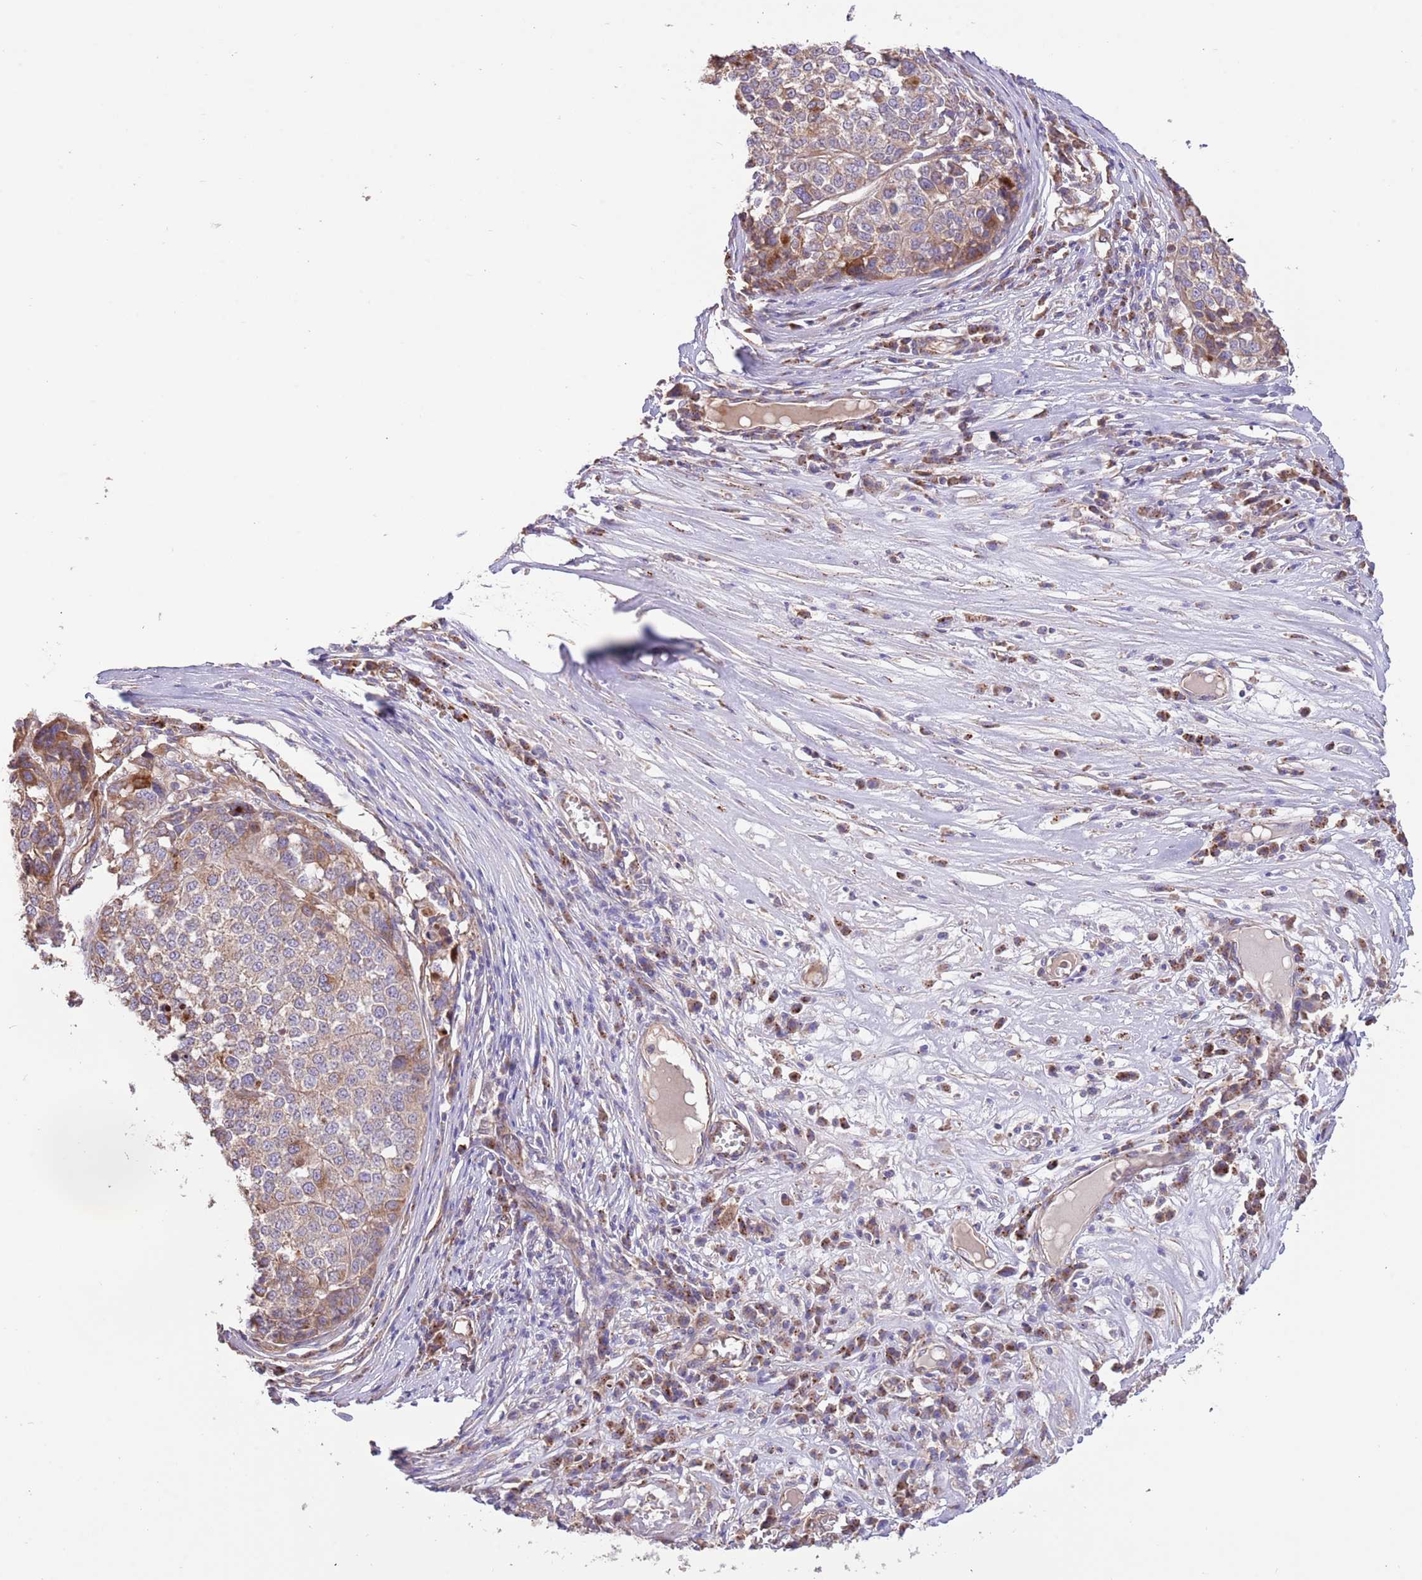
{"staining": {"intensity": "moderate", "quantity": "25%-75%", "location": "cytoplasmic/membranous"}, "tissue": "melanoma", "cell_type": "Tumor cells", "image_type": "cancer", "snomed": [{"axis": "morphology", "description": "Malignant melanoma, Metastatic site"}, {"axis": "topography", "description": "Lymph node"}], "caption": "Brown immunohistochemical staining in human melanoma exhibits moderate cytoplasmic/membranous expression in about 25%-75% of tumor cells.", "gene": "DOCK6", "patient": {"sex": "male", "age": 44}}